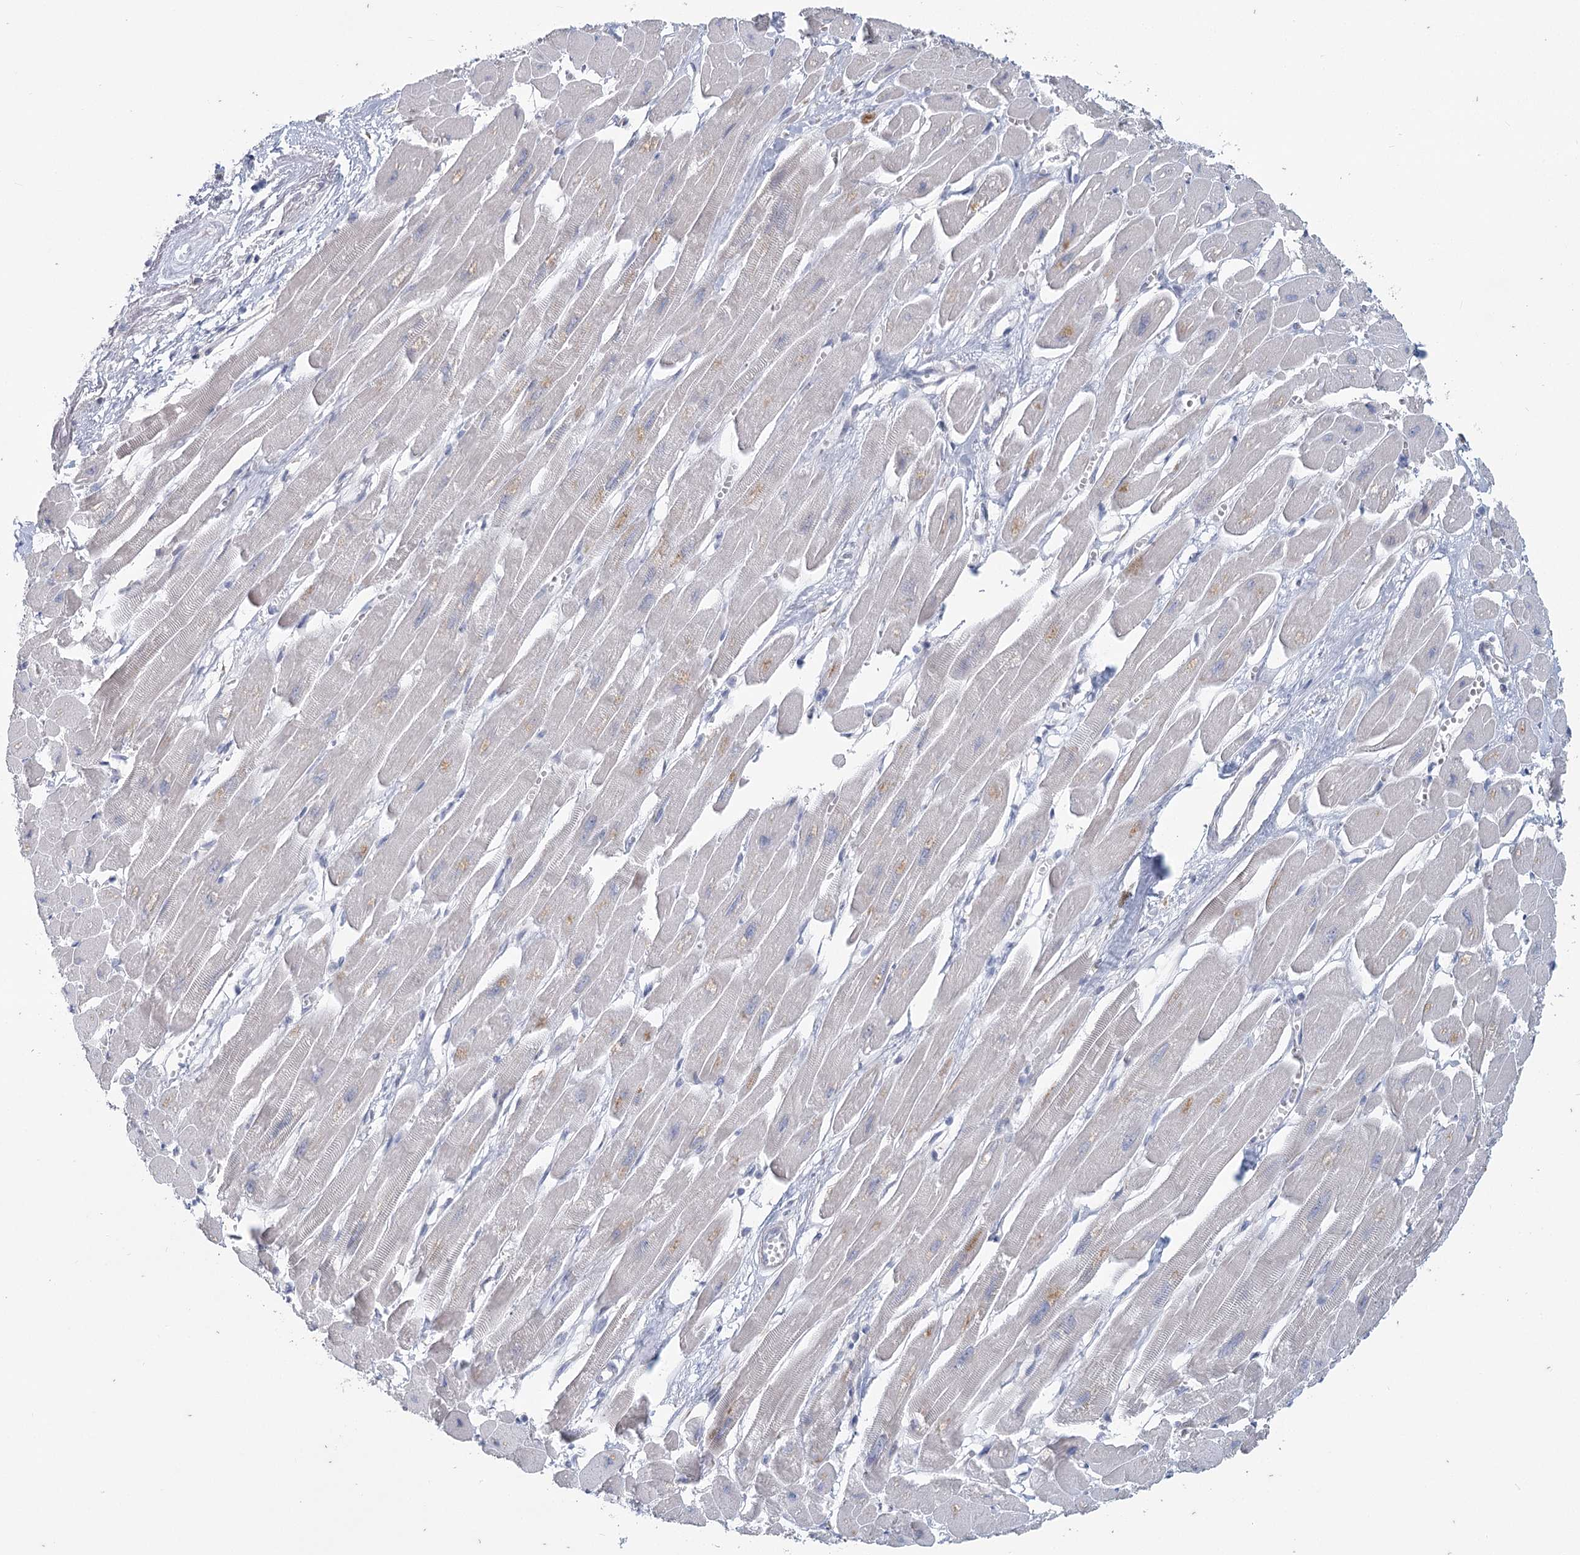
{"staining": {"intensity": "negative", "quantity": "none", "location": "none"}, "tissue": "heart muscle", "cell_type": "Cardiomyocytes", "image_type": "normal", "snomed": [{"axis": "morphology", "description": "Normal tissue, NOS"}, {"axis": "topography", "description": "Heart"}], "caption": "High magnification brightfield microscopy of benign heart muscle stained with DAB (brown) and counterstained with hematoxylin (blue): cardiomyocytes show no significant expression.", "gene": "SLC9A3", "patient": {"sex": "female", "age": 54}}